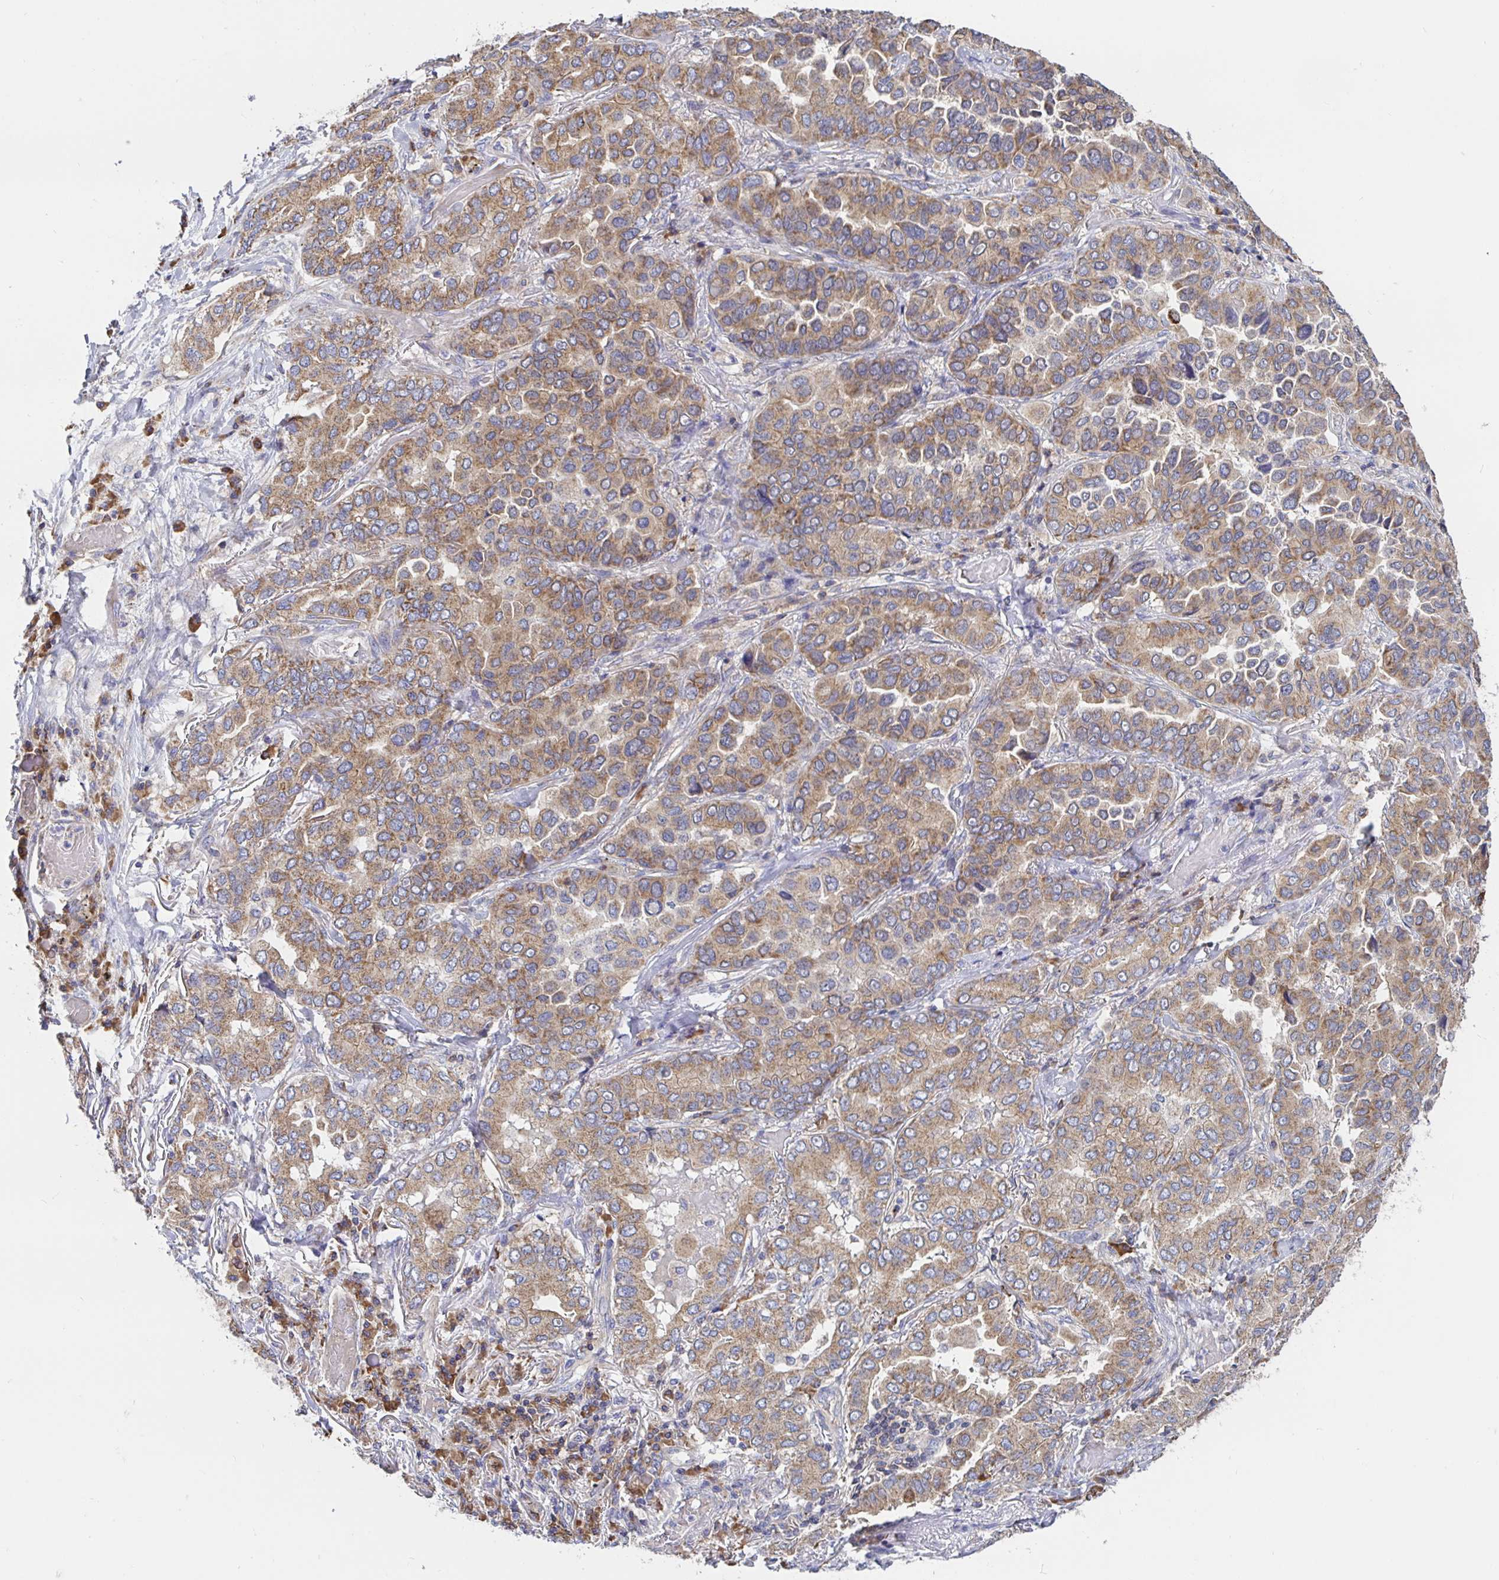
{"staining": {"intensity": "moderate", "quantity": ">75%", "location": "cytoplasmic/membranous"}, "tissue": "lung cancer", "cell_type": "Tumor cells", "image_type": "cancer", "snomed": [{"axis": "morphology", "description": "Aneuploidy"}, {"axis": "morphology", "description": "Adenocarcinoma, NOS"}, {"axis": "morphology", "description": "Adenocarcinoma, metastatic, NOS"}, {"axis": "topography", "description": "Lymph node"}, {"axis": "topography", "description": "Lung"}], "caption": "DAB immunohistochemical staining of human metastatic adenocarcinoma (lung) exhibits moderate cytoplasmic/membranous protein positivity in about >75% of tumor cells.", "gene": "PRDX3", "patient": {"sex": "female", "age": 48}}